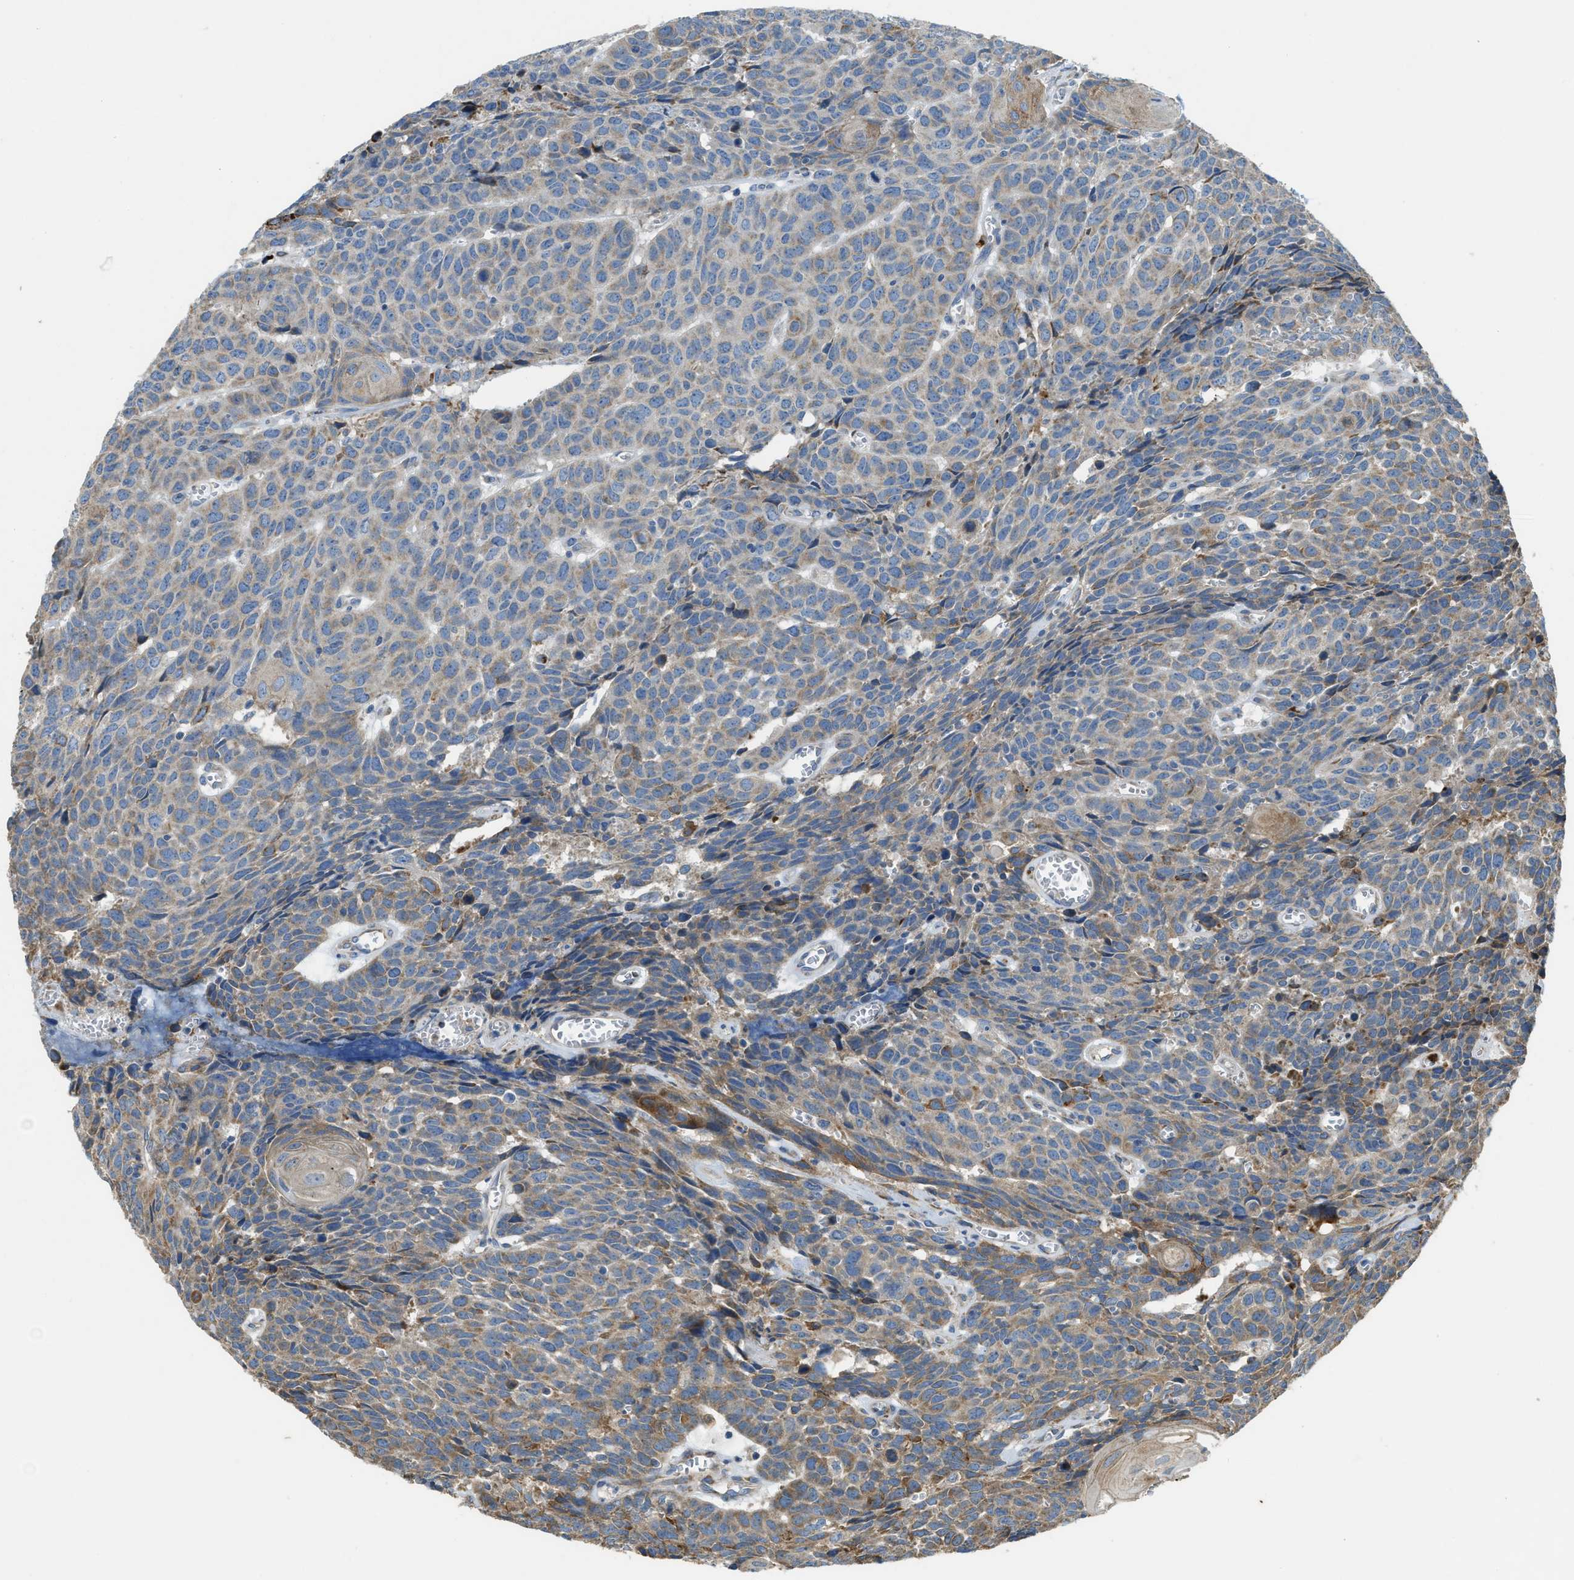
{"staining": {"intensity": "moderate", "quantity": "25%-75%", "location": "cytoplasmic/membranous"}, "tissue": "head and neck cancer", "cell_type": "Tumor cells", "image_type": "cancer", "snomed": [{"axis": "morphology", "description": "Squamous cell carcinoma, NOS"}, {"axis": "topography", "description": "Head-Neck"}], "caption": "A high-resolution histopathology image shows immunohistochemistry staining of squamous cell carcinoma (head and neck), which demonstrates moderate cytoplasmic/membranous positivity in approximately 25%-75% of tumor cells. (DAB (3,3'-diaminobenzidine) = brown stain, brightfield microscopy at high magnification).", "gene": "TMEM68", "patient": {"sex": "male", "age": 66}}